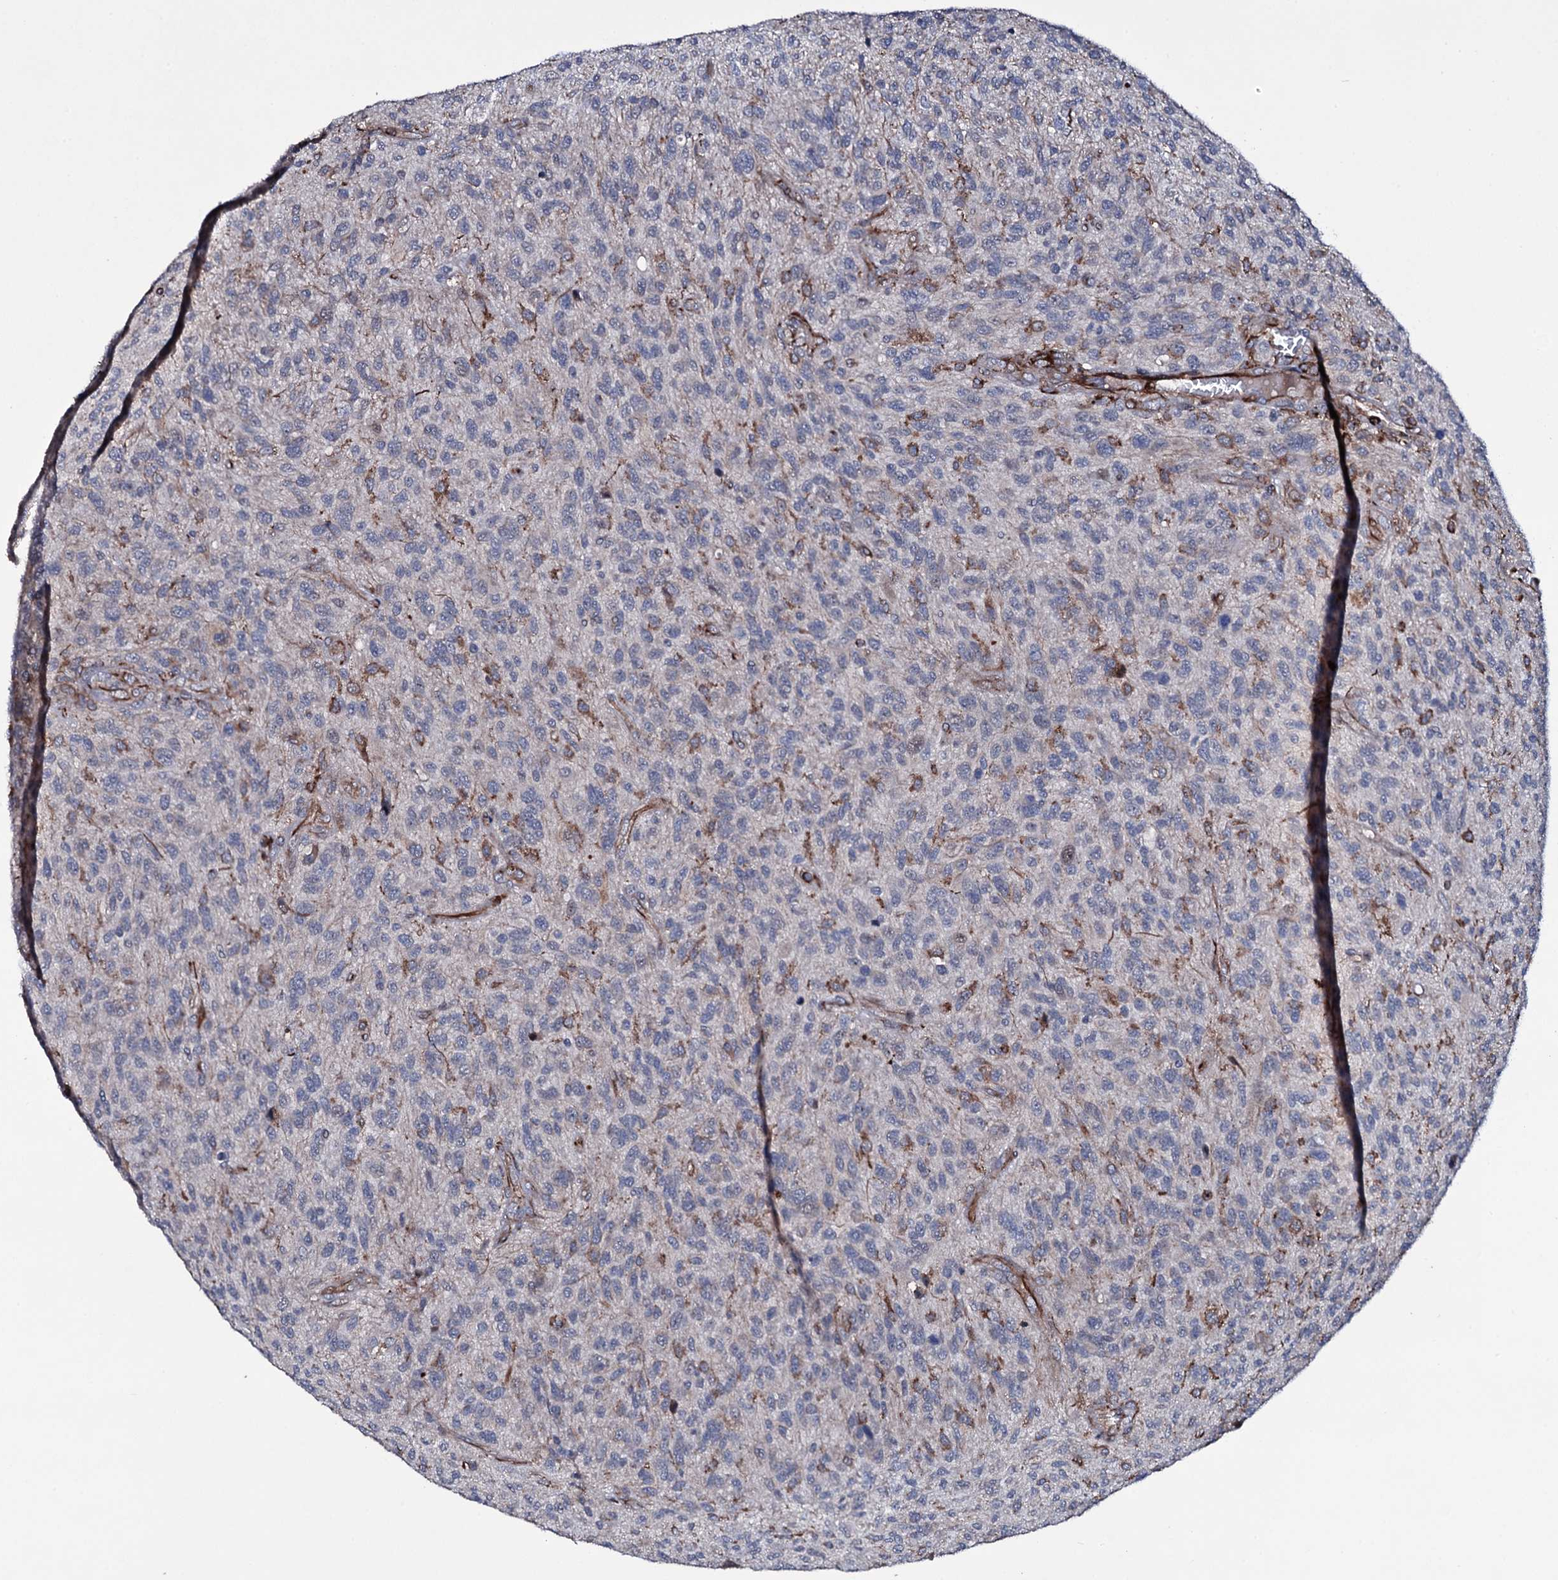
{"staining": {"intensity": "moderate", "quantity": "<25%", "location": "cytoplasmic/membranous"}, "tissue": "glioma", "cell_type": "Tumor cells", "image_type": "cancer", "snomed": [{"axis": "morphology", "description": "Glioma, malignant, High grade"}, {"axis": "topography", "description": "Brain"}], "caption": "Moderate cytoplasmic/membranous protein positivity is identified in about <25% of tumor cells in malignant high-grade glioma.", "gene": "VAMP8", "patient": {"sex": "male", "age": 47}}